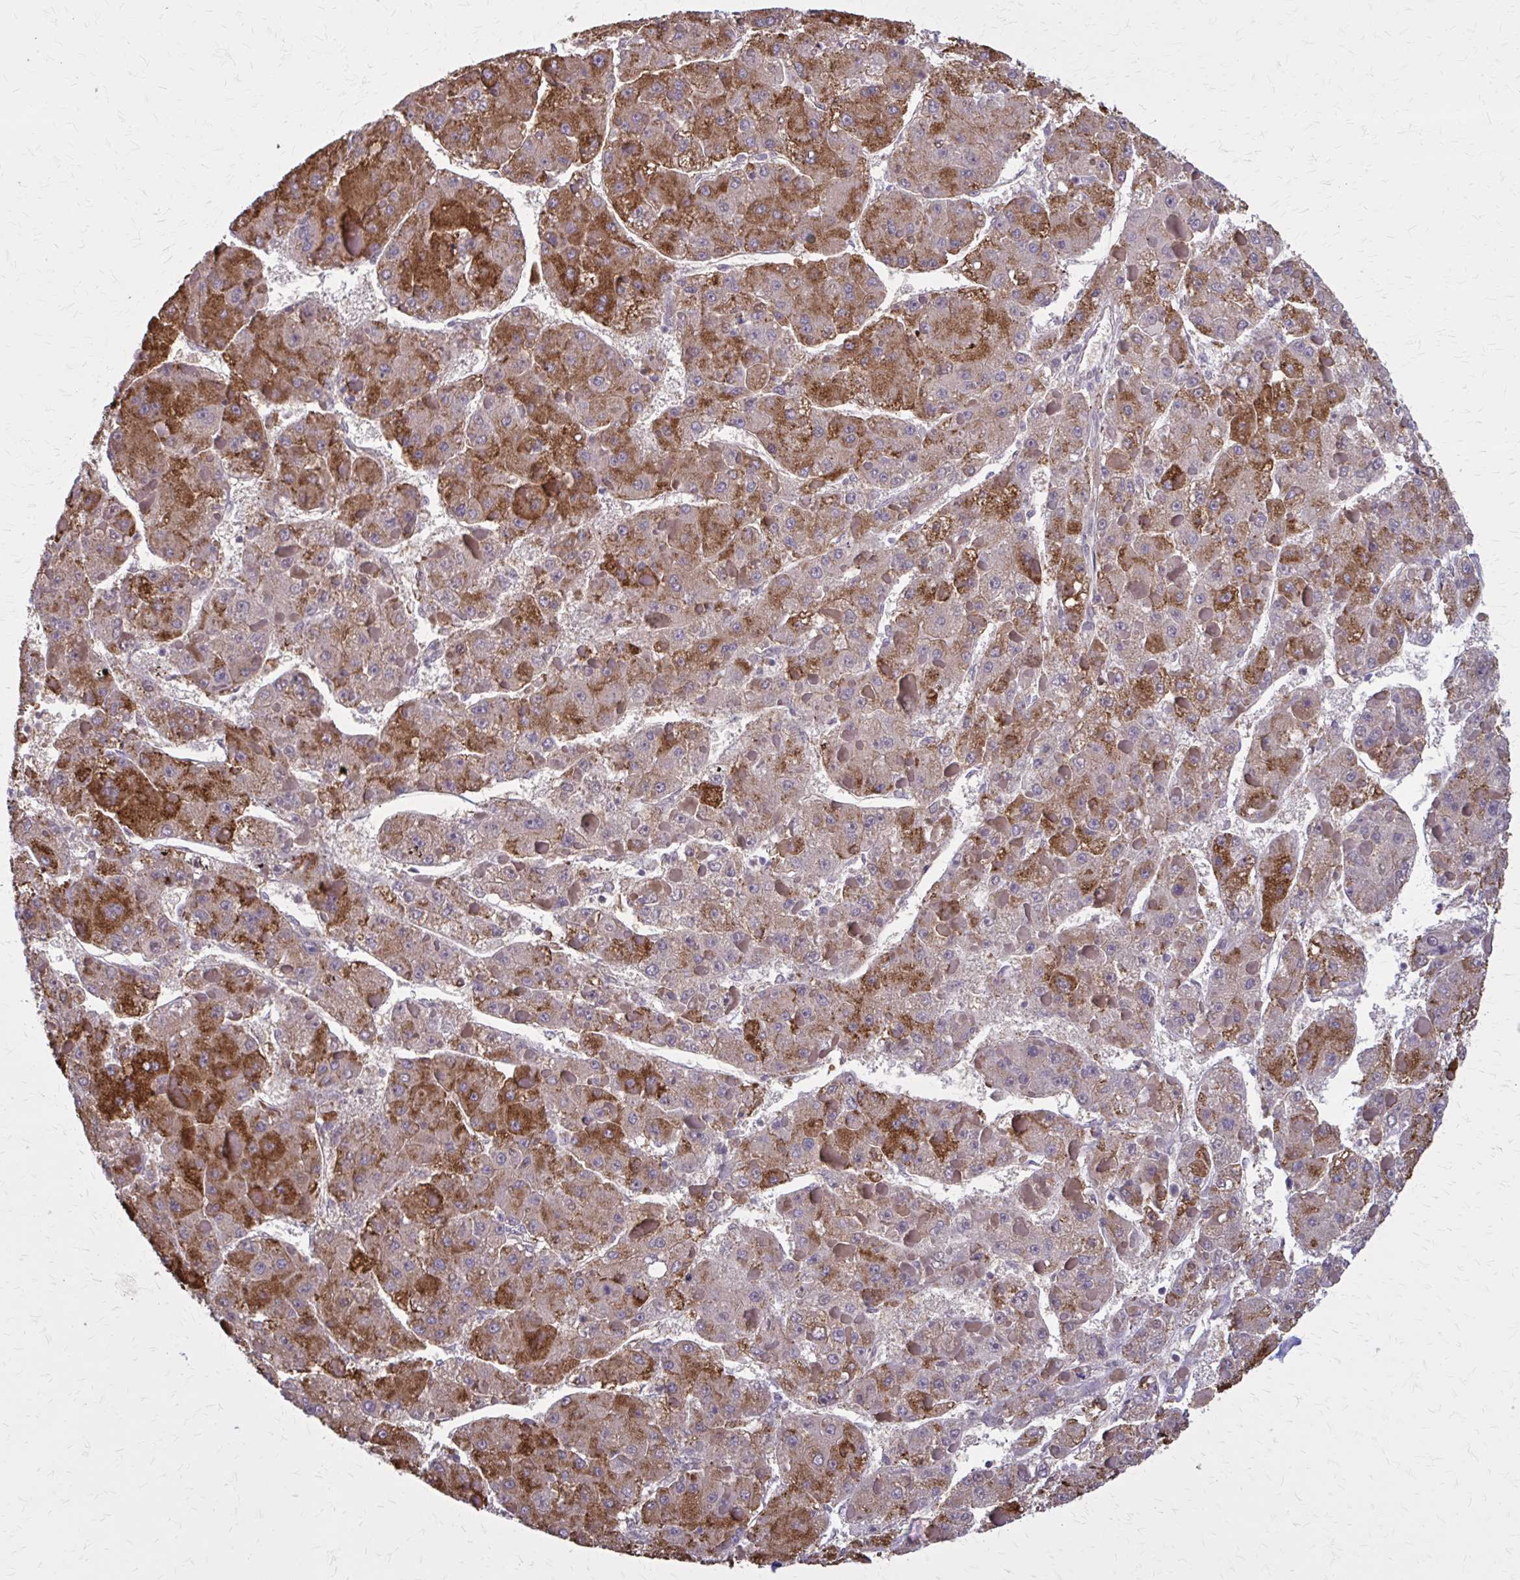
{"staining": {"intensity": "moderate", "quantity": "25%-75%", "location": "cytoplasmic/membranous"}, "tissue": "liver cancer", "cell_type": "Tumor cells", "image_type": "cancer", "snomed": [{"axis": "morphology", "description": "Carcinoma, Hepatocellular, NOS"}, {"axis": "topography", "description": "Liver"}], "caption": "Protein staining reveals moderate cytoplasmic/membranous positivity in approximately 25%-75% of tumor cells in liver hepatocellular carcinoma.", "gene": "OR4A47", "patient": {"sex": "female", "age": 73}}